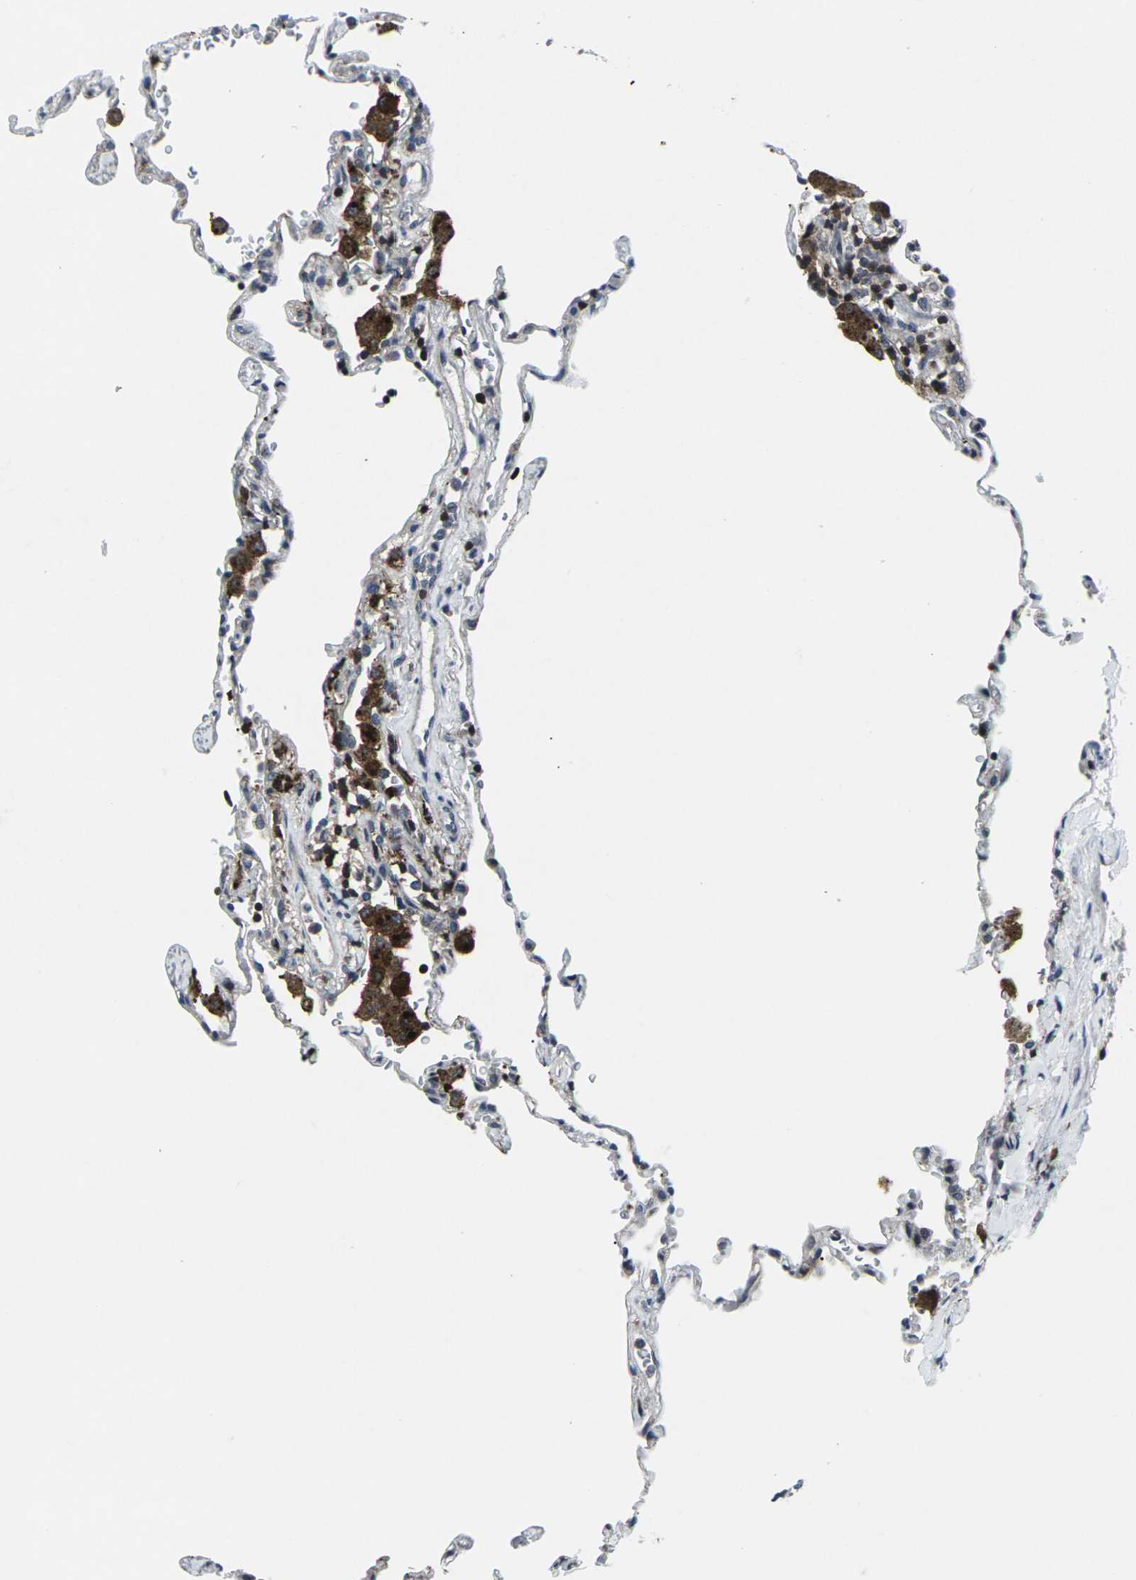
{"staining": {"intensity": "weak", "quantity": "<25%", "location": "cytoplasmic/membranous"}, "tissue": "lung", "cell_type": "Alveolar cells", "image_type": "normal", "snomed": [{"axis": "morphology", "description": "Normal tissue, NOS"}, {"axis": "topography", "description": "Lung"}], "caption": "Alveolar cells show no significant protein positivity in unremarkable lung. The staining is performed using DAB brown chromogen with nuclei counter-stained in using hematoxylin.", "gene": "STAT4", "patient": {"sex": "male", "age": 59}}